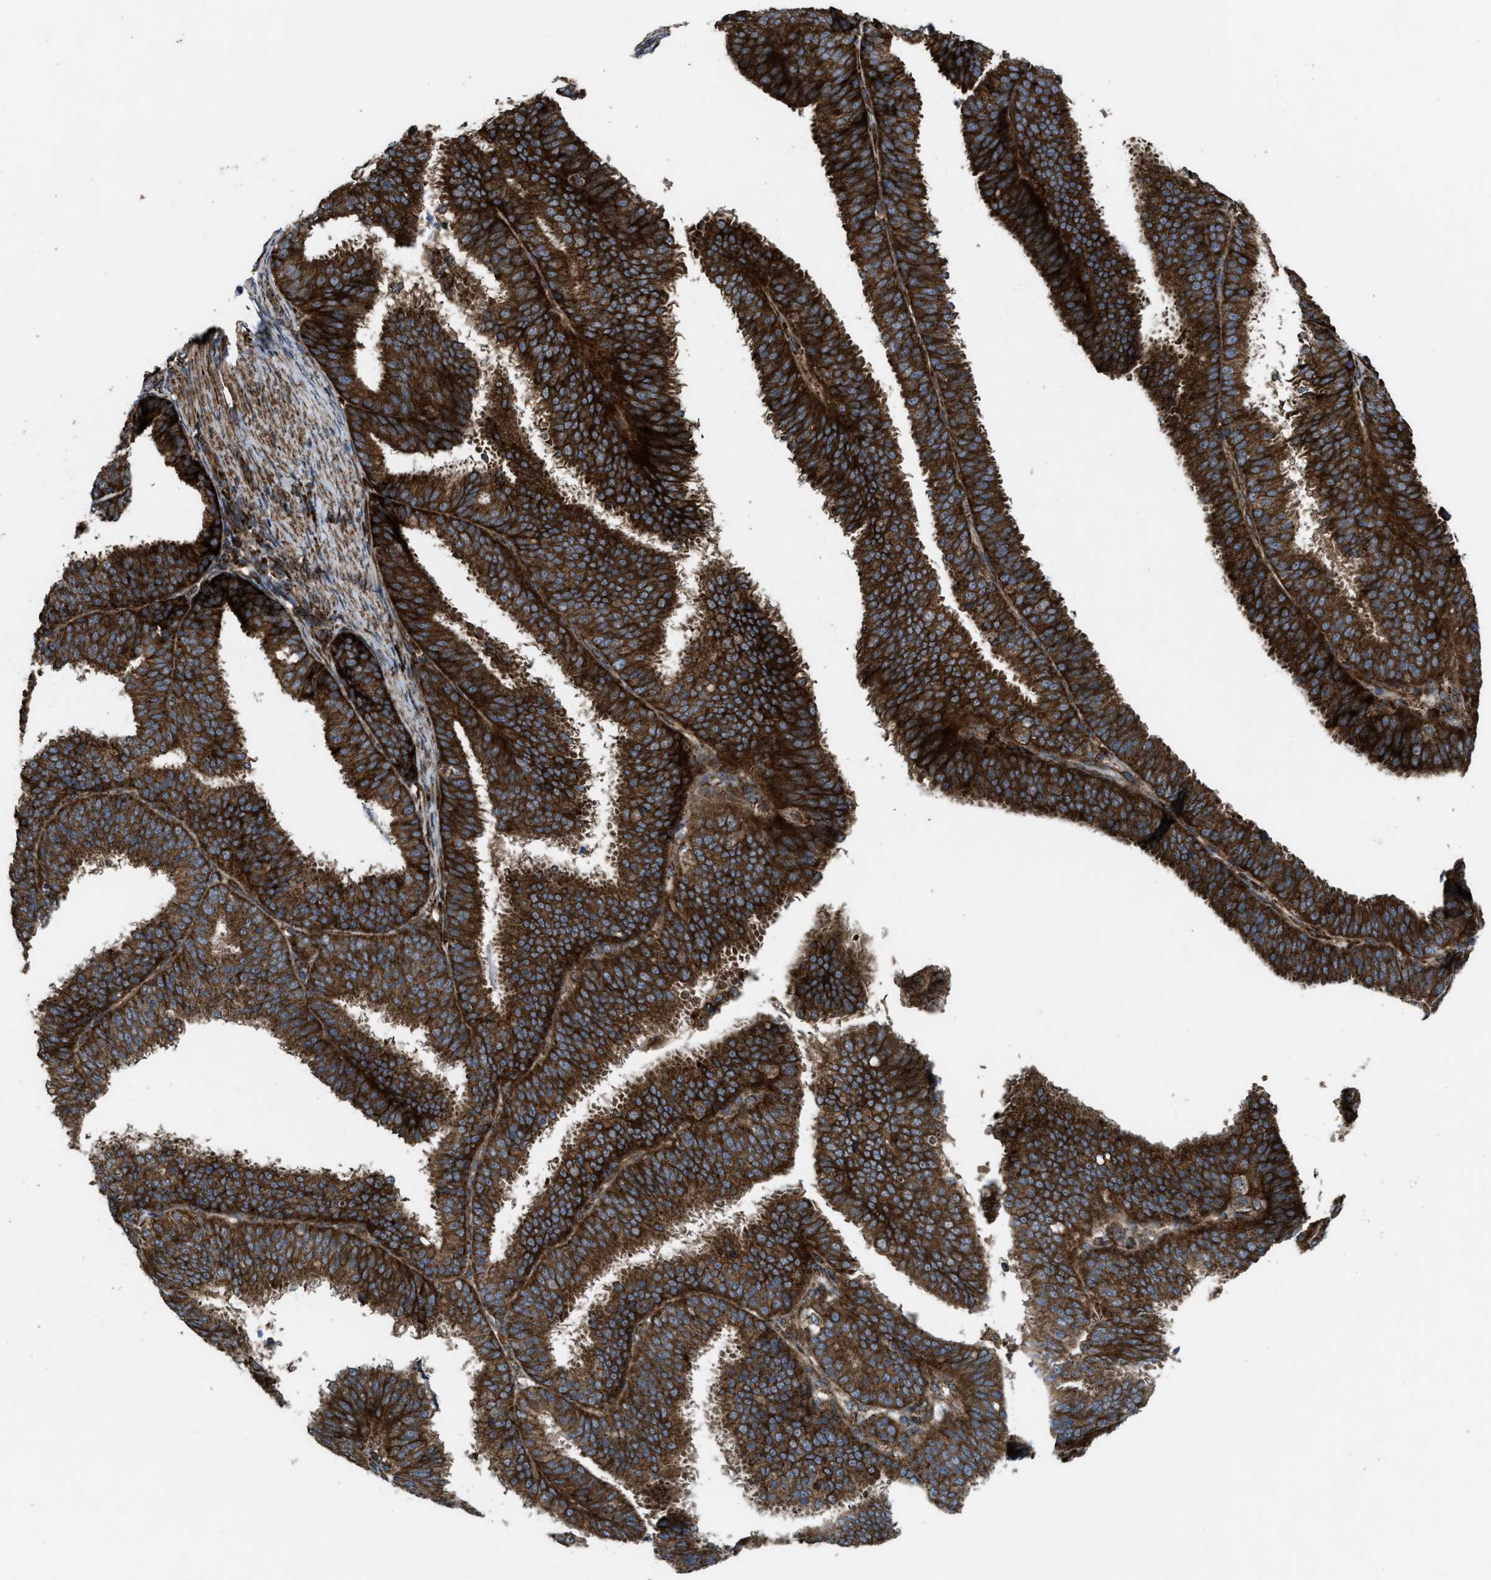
{"staining": {"intensity": "strong", "quantity": ">75%", "location": "cytoplasmic/membranous"}, "tissue": "endometrial cancer", "cell_type": "Tumor cells", "image_type": "cancer", "snomed": [{"axis": "morphology", "description": "Adenocarcinoma, NOS"}, {"axis": "topography", "description": "Endometrium"}], "caption": "IHC staining of endometrial adenocarcinoma, which reveals high levels of strong cytoplasmic/membranous positivity in approximately >75% of tumor cells indicating strong cytoplasmic/membranous protein positivity. The staining was performed using DAB (3,3'-diaminobenzidine) (brown) for protein detection and nuclei were counterstained in hematoxylin (blue).", "gene": "PER3", "patient": {"sex": "female", "age": 70}}